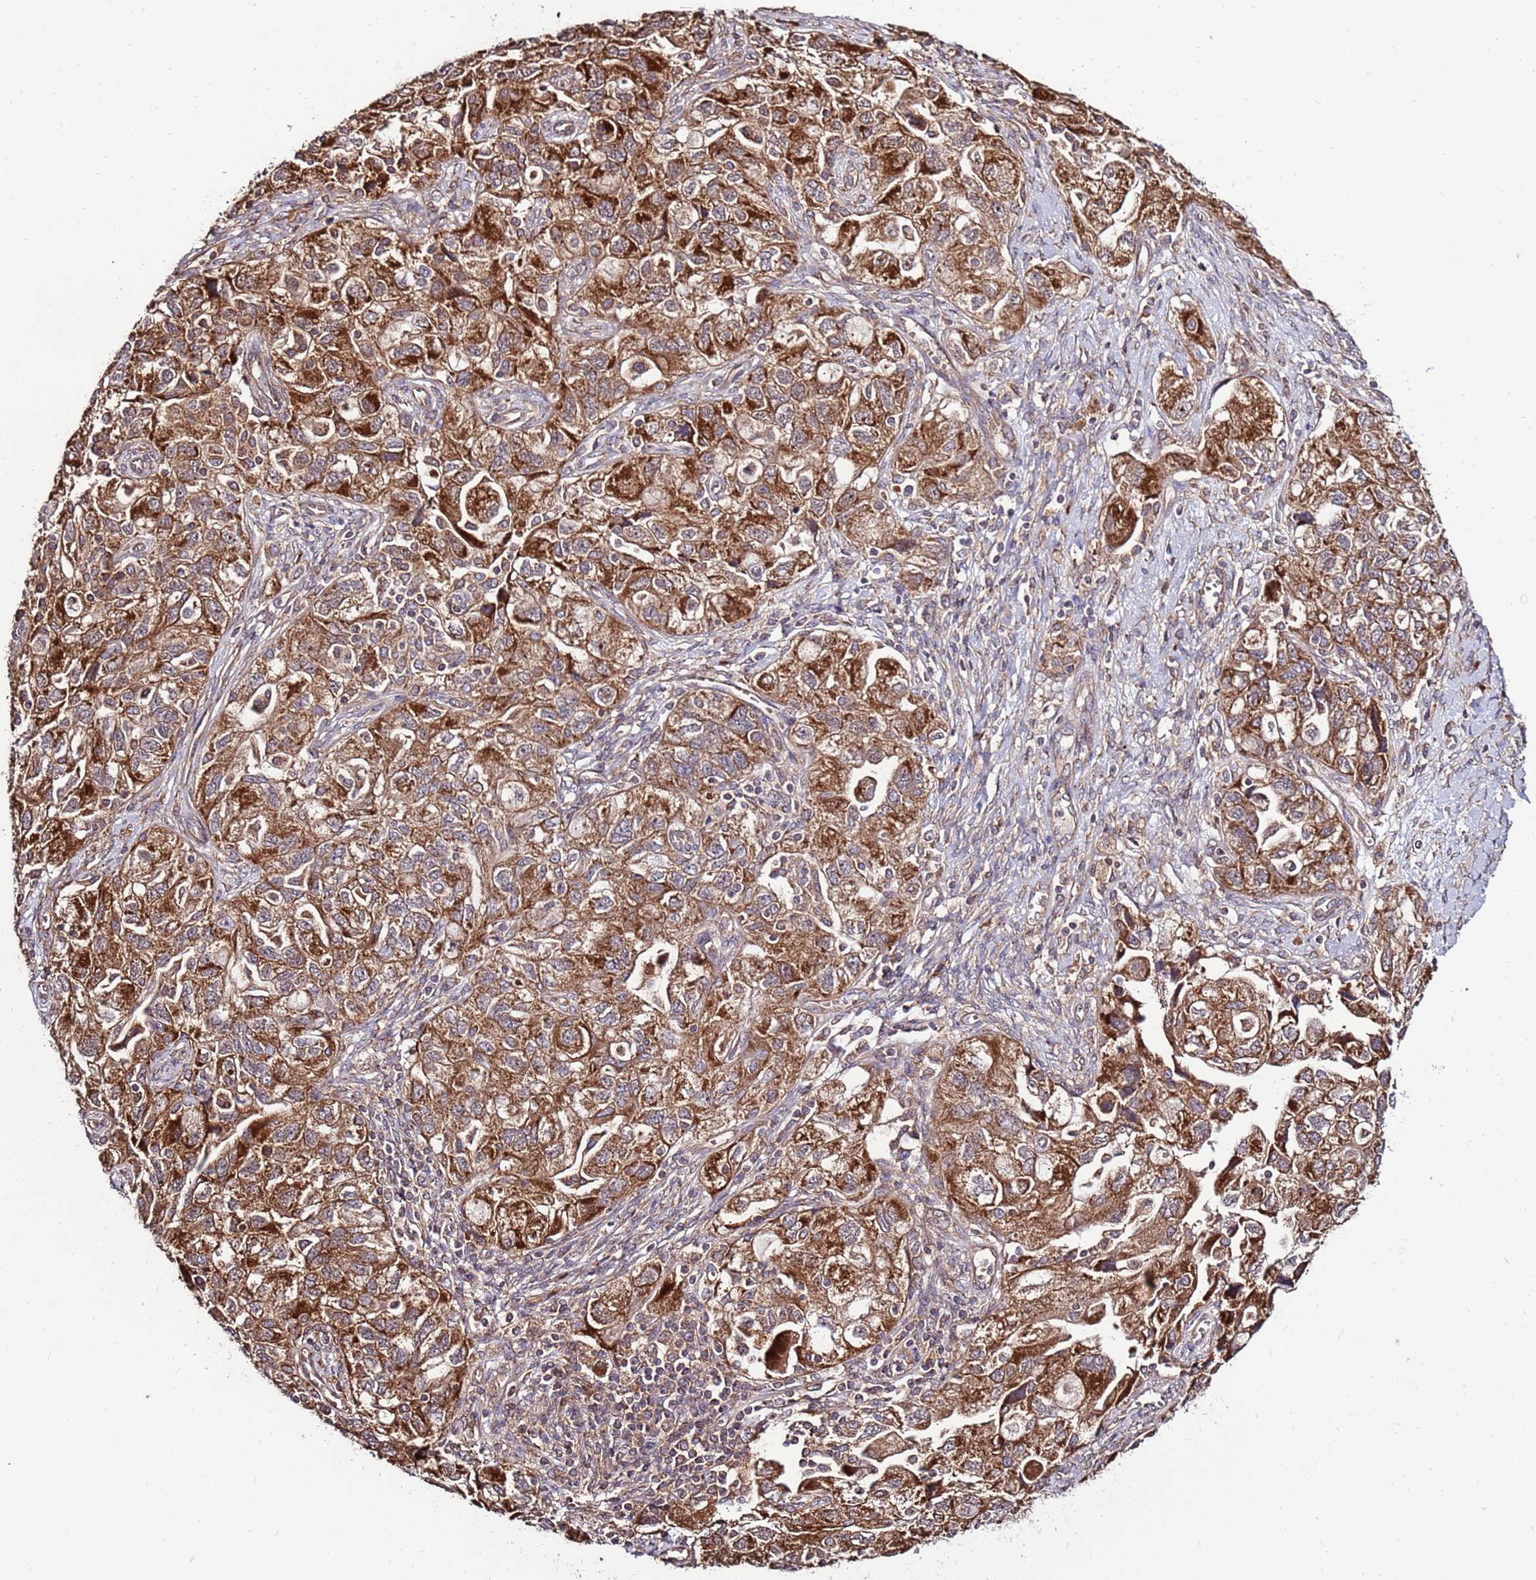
{"staining": {"intensity": "strong", "quantity": ">75%", "location": "cytoplasmic/membranous"}, "tissue": "ovarian cancer", "cell_type": "Tumor cells", "image_type": "cancer", "snomed": [{"axis": "morphology", "description": "Carcinoma, NOS"}, {"axis": "morphology", "description": "Cystadenocarcinoma, serous, NOS"}, {"axis": "topography", "description": "Ovary"}], "caption": "This photomicrograph demonstrates immunohistochemistry (IHC) staining of ovarian cancer, with high strong cytoplasmic/membranous positivity in approximately >75% of tumor cells.", "gene": "SLC44A5", "patient": {"sex": "female", "age": 69}}